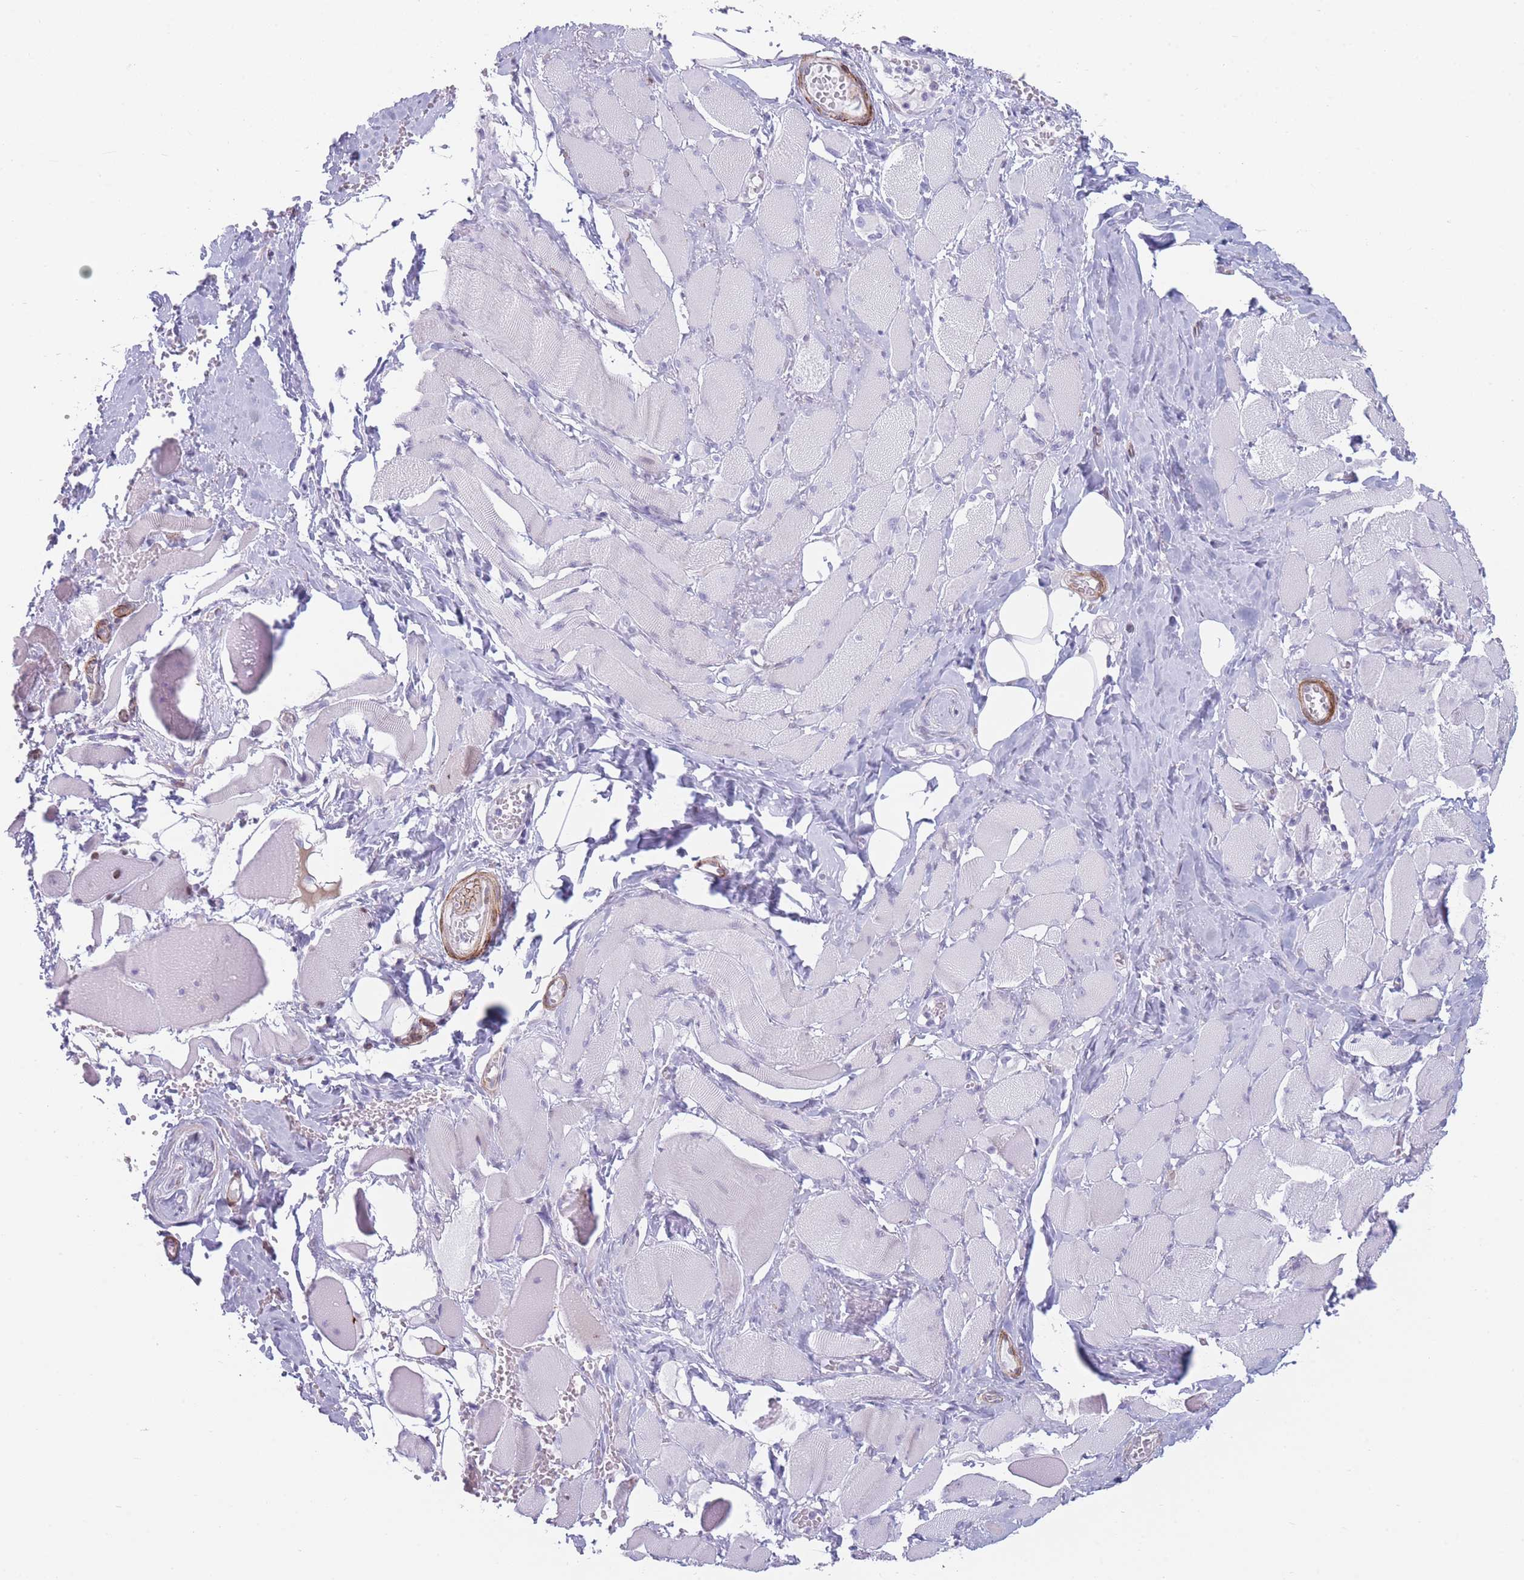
{"staining": {"intensity": "negative", "quantity": "none", "location": "none"}, "tissue": "skeletal muscle", "cell_type": "Myocytes", "image_type": "normal", "snomed": [{"axis": "morphology", "description": "Normal tissue, NOS"}, {"axis": "morphology", "description": "Basal cell carcinoma"}, {"axis": "topography", "description": "Skeletal muscle"}], "caption": "The photomicrograph reveals no significant positivity in myocytes of skeletal muscle.", "gene": "IFNA10", "patient": {"sex": "female", "age": 64}}